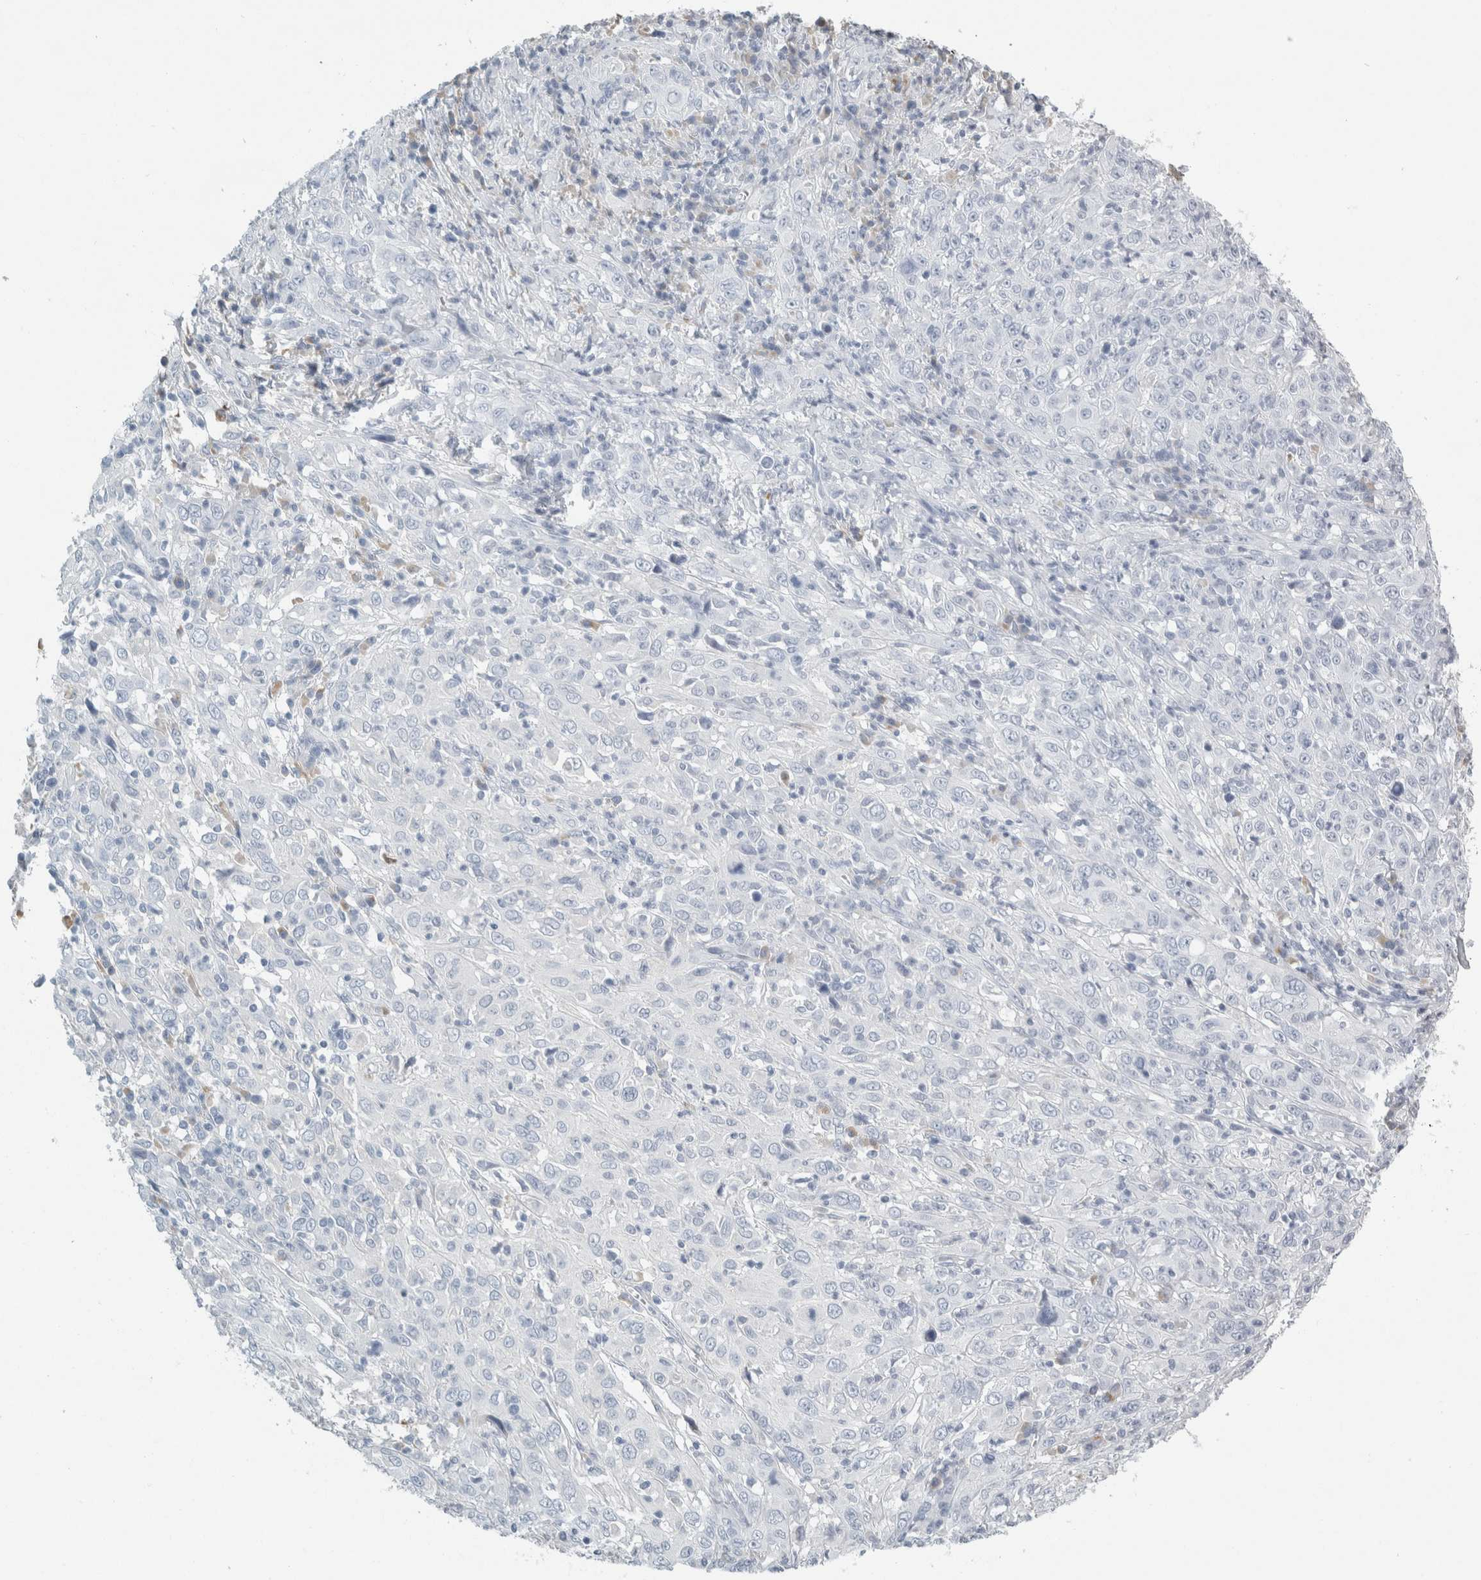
{"staining": {"intensity": "negative", "quantity": "none", "location": "none"}, "tissue": "cervical cancer", "cell_type": "Tumor cells", "image_type": "cancer", "snomed": [{"axis": "morphology", "description": "Squamous cell carcinoma, NOS"}, {"axis": "topography", "description": "Cervix"}], "caption": "Immunohistochemistry (IHC) image of human squamous cell carcinoma (cervical) stained for a protein (brown), which demonstrates no expression in tumor cells.", "gene": "TSPAN8", "patient": {"sex": "female", "age": 46}}